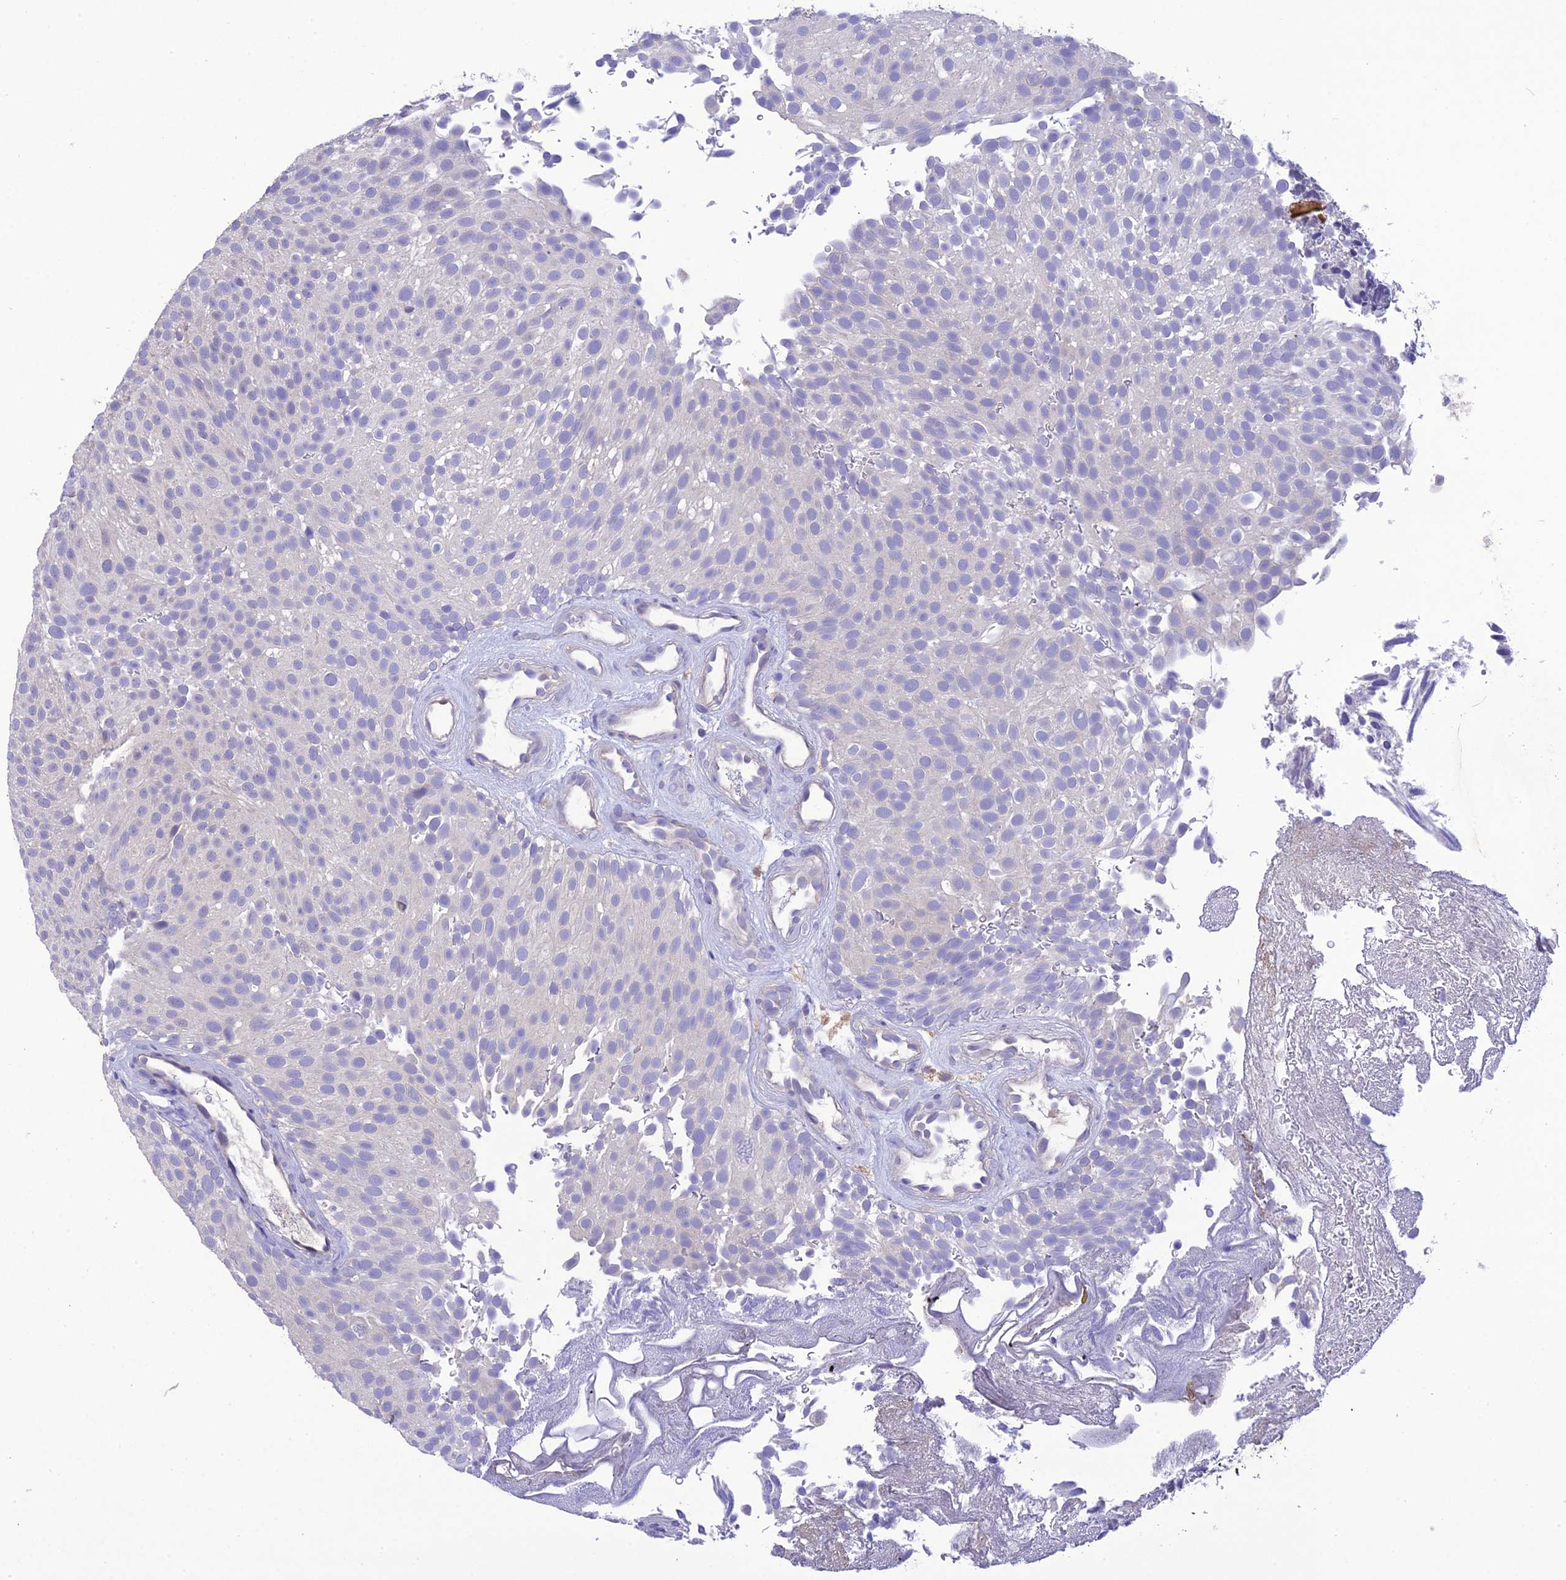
{"staining": {"intensity": "negative", "quantity": "none", "location": "none"}, "tissue": "urothelial cancer", "cell_type": "Tumor cells", "image_type": "cancer", "snomed": [{"axis": "morphology", "description": "Urothelial carcinoma, Low grade"}, {"axis": "topography", "description": "Urinary bladder"}], "caption": "Tumor cells are negative for brown protein staining in low-grade urothelial carcinoma.", "gene": "SNX24", "patient": {"sex": "male", "age": 78}}